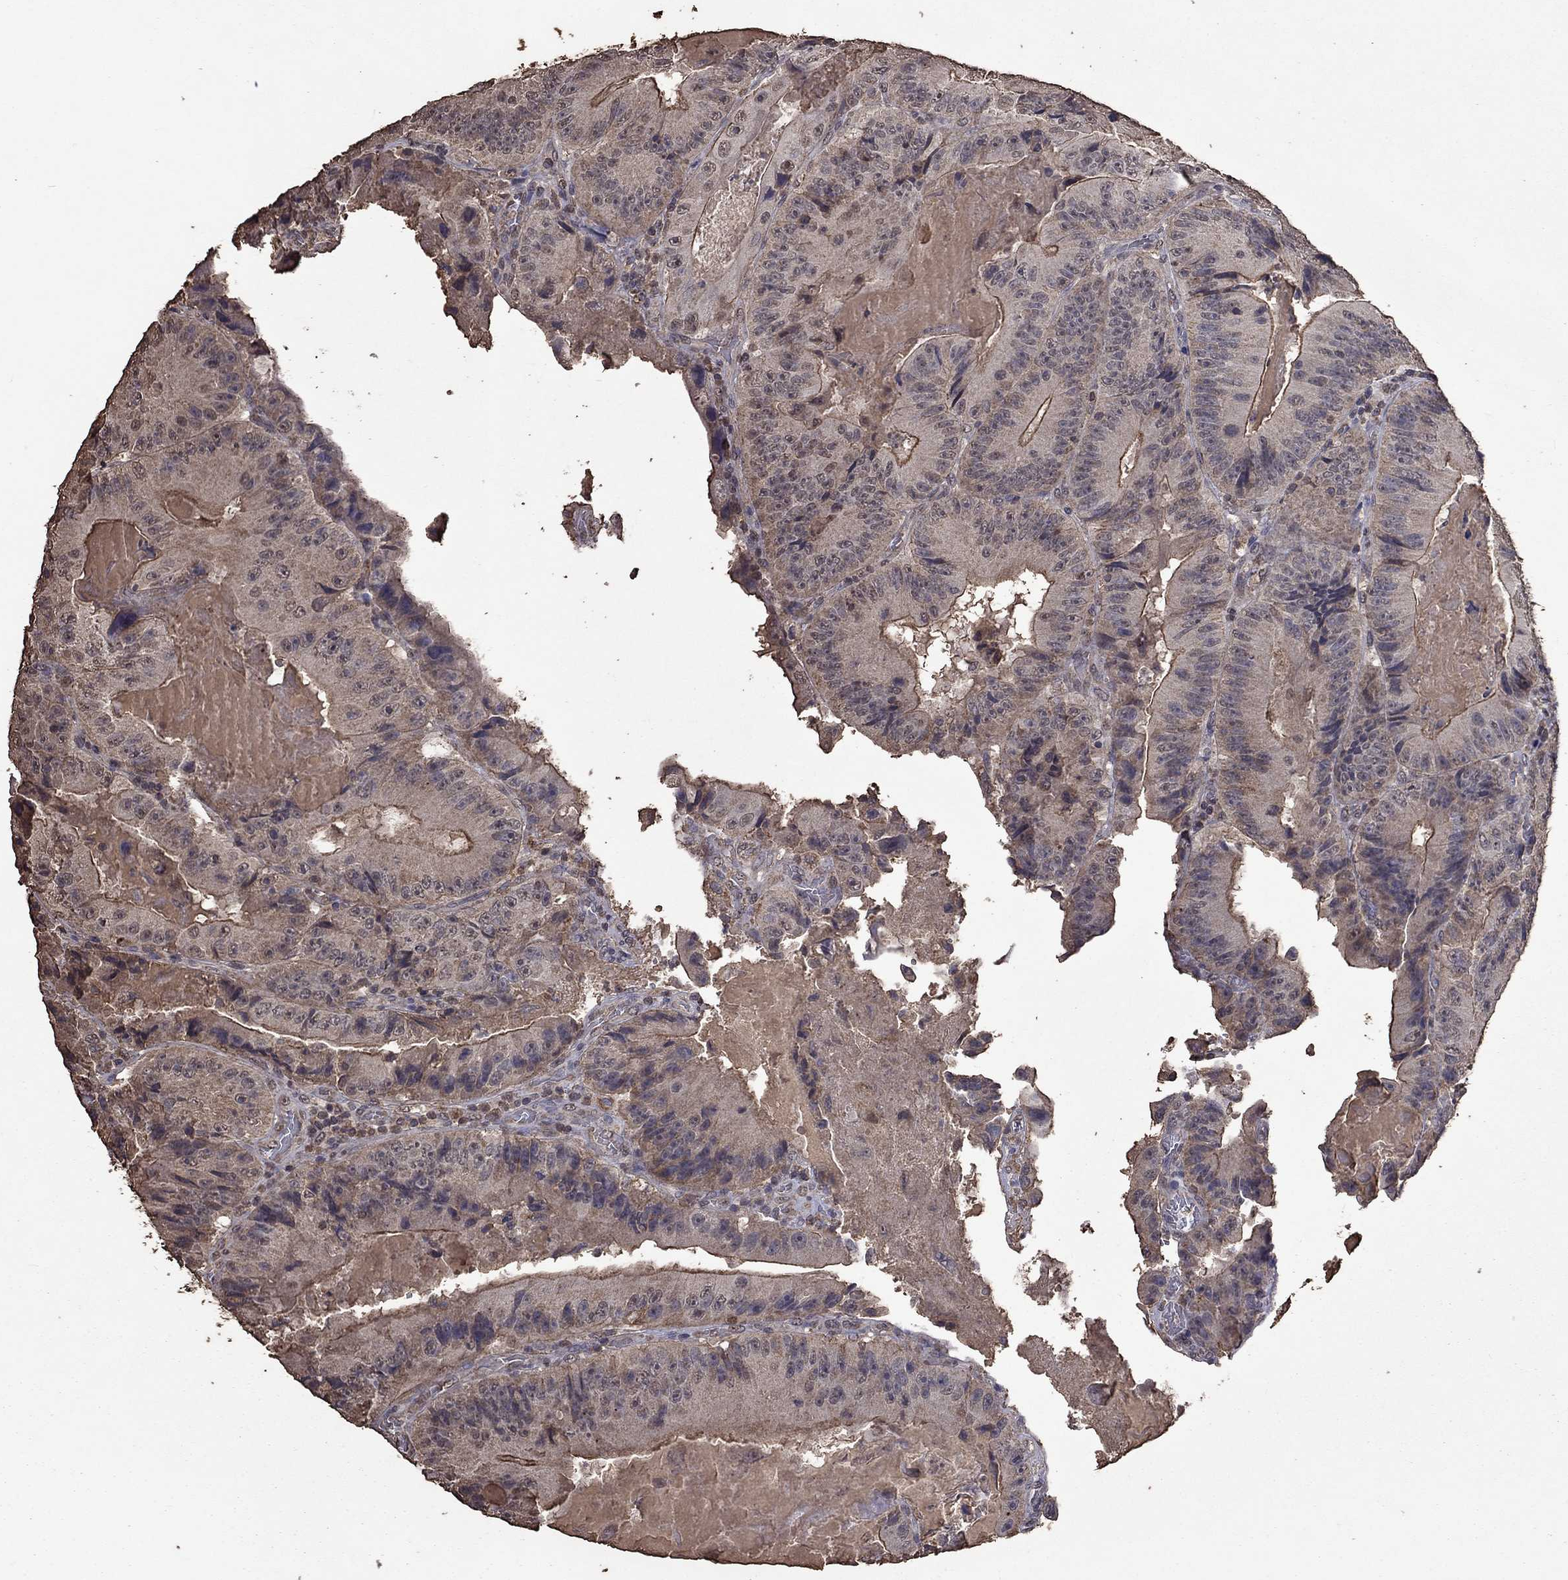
{"staining": {"intensity": "moderate", "quantity": "25%-75%", "location": "cytoplasmic/membranous"}, "tissue": "colorectal cancer", "cell_type": "Tumor cells", "image_type": "cancer", "snomed": [{"axis": "morphology", "description": "Adenocarcinoma, NOS"}, {"axis": "topography", "description": "Colon"}], "caption": "A medium amount of moderate cytoplasmic/membranous staining is appreciated in approximately 25%-75% of tumor cells in colorectal cancer (adenocarcinoma) tissue.", "gene": "SERPINA5", "patient": {"sex": "female", "age": 86}}